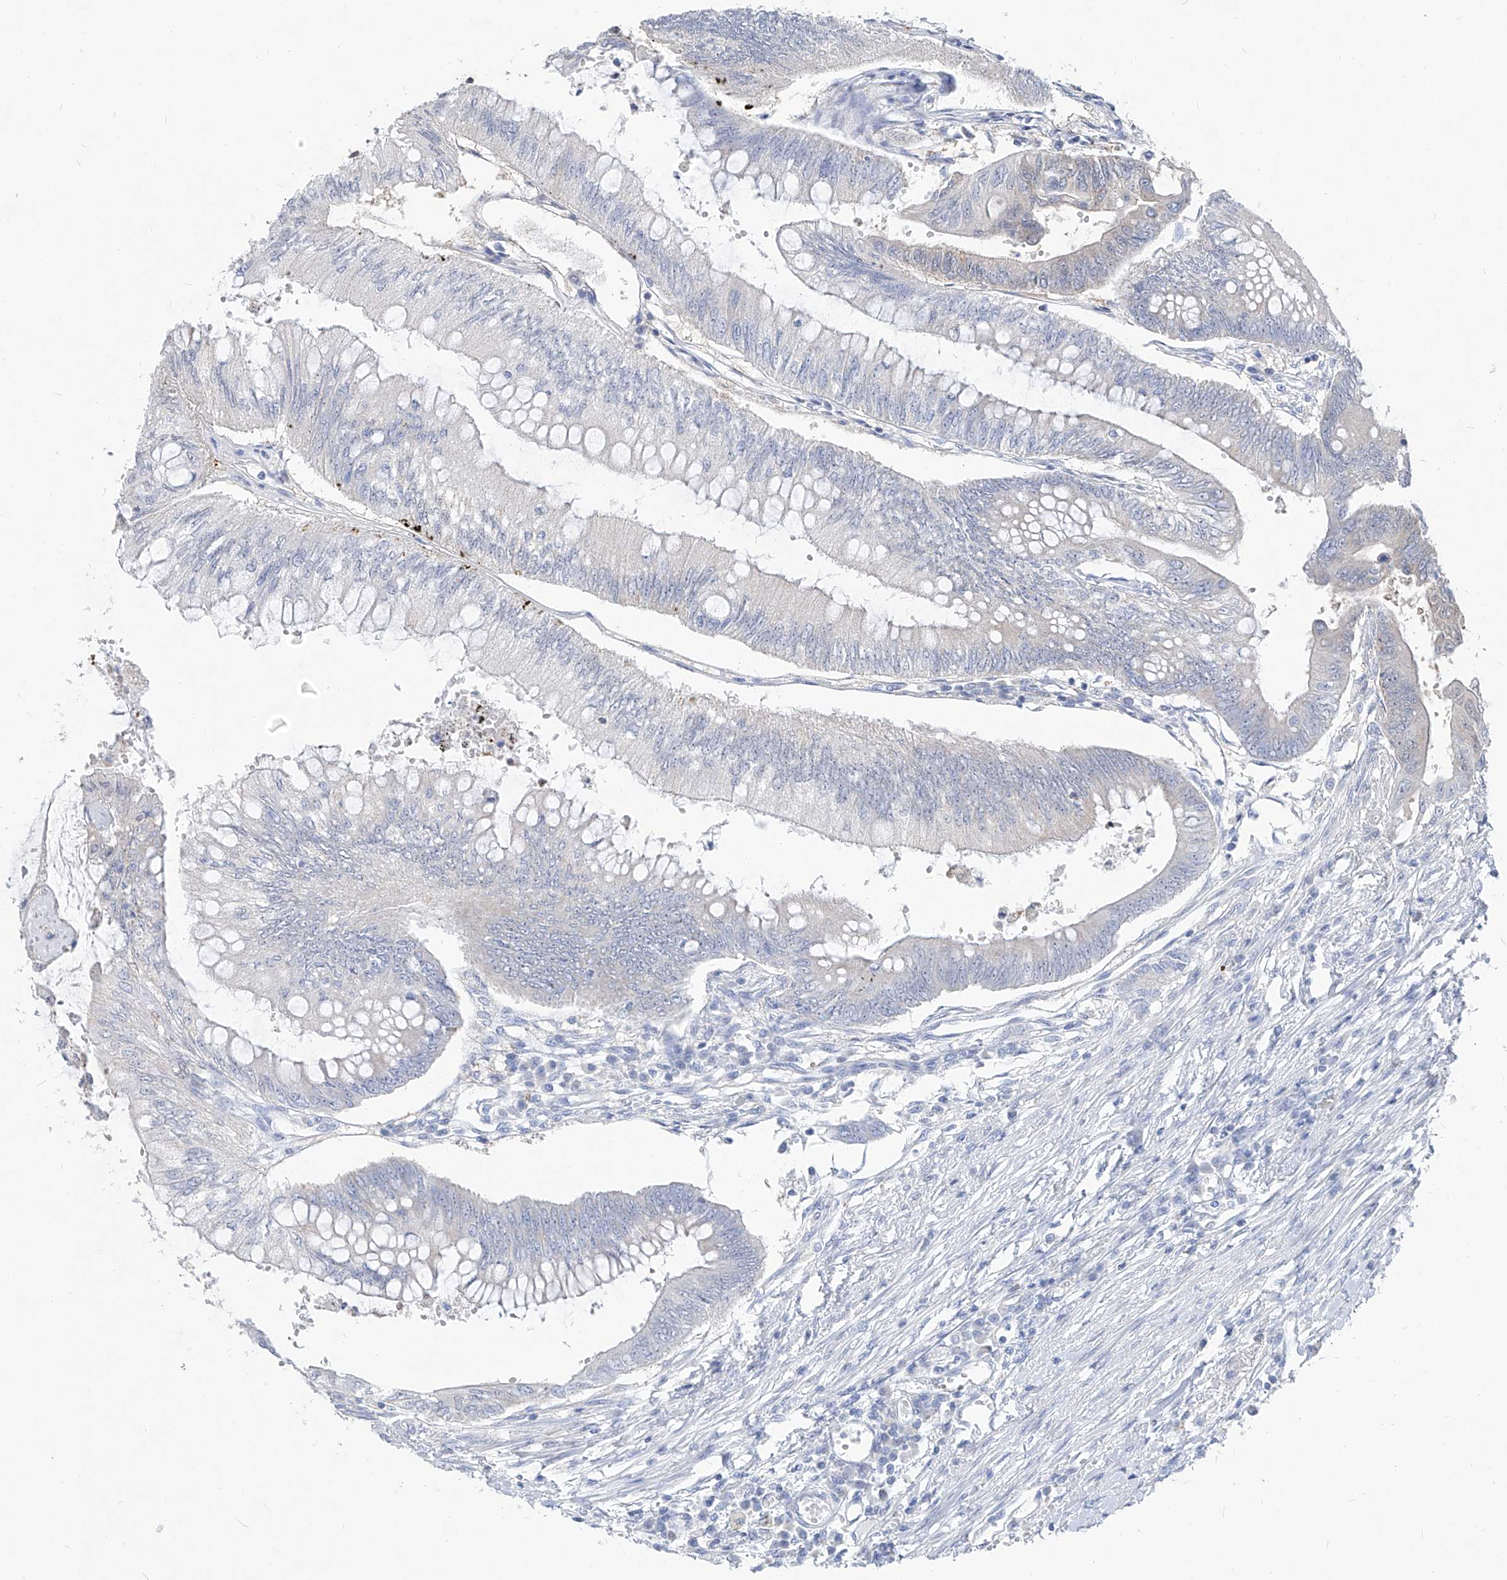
{"staining": {"intensity": "weak", "quantity": "<25%", "location": "cytoplasmic/membranous"}, "tissue": "colorectal cancer", "cell_type": "Tumor cells", "image_type": "cancer", "snomed": [{"axis": "morphology", "description": "Adenoma, NOS"}, {"axis": "morphology", "description": "Adenocarcinoma, NOS"}, {"axis": "topography", "description": "Colon"}], "caption": "A high-resolution histopathology image shows immunohistochemistry (IHC) staining of colorectal cancer, which demonstrates no significant staining in tumor cells.", "gene": "UFL1", "patient": {"sex": "male", "age": 79}}